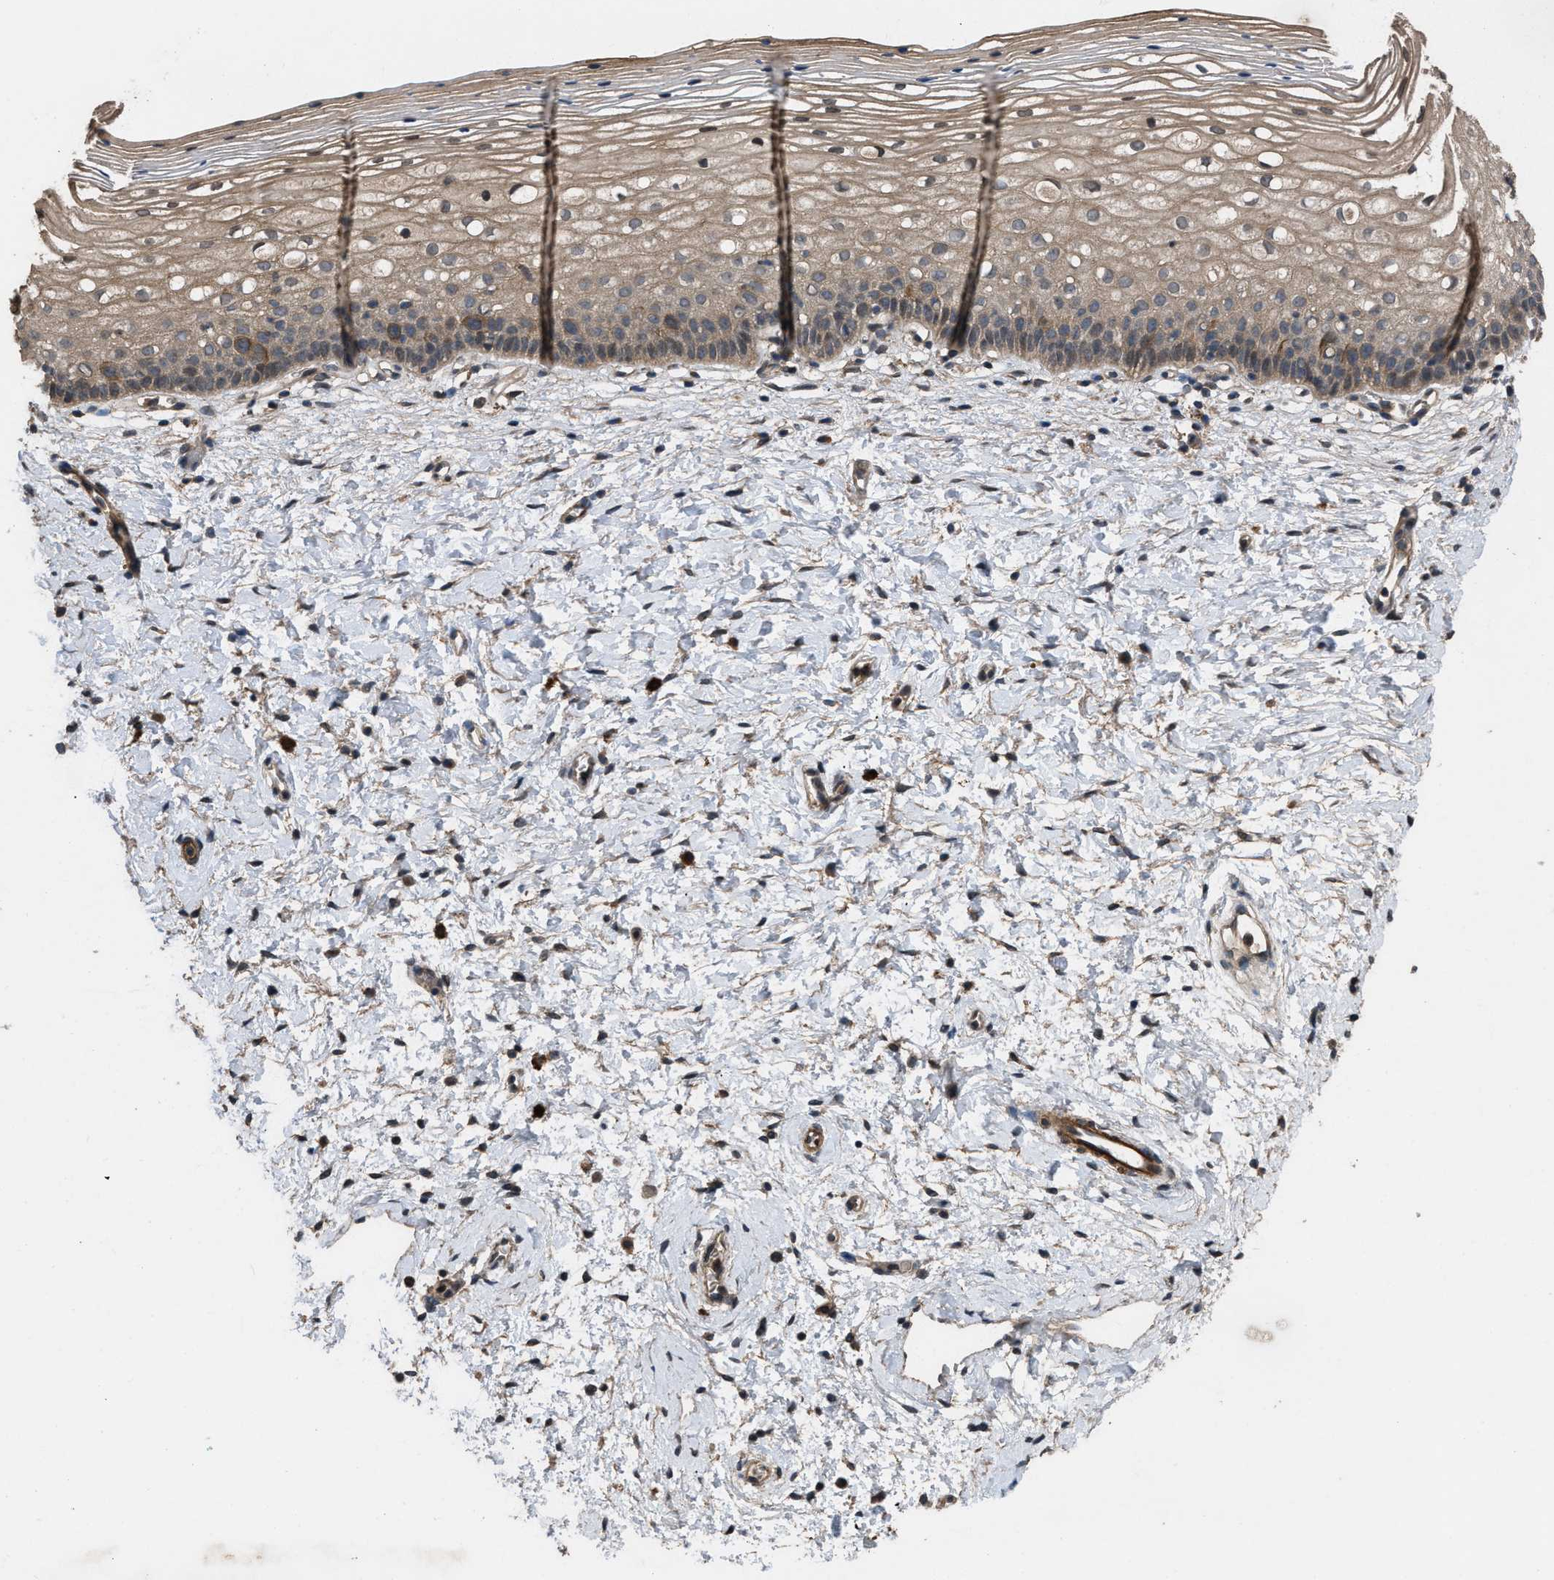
{"staining": {"intensity": "moderate", "quantity": ">75%", "location": "cytoplasmic/membranous"}, "tissue": "cervix", "cell_type": "Squamous epithelial cells", "image_type": "normal", "snomed": [{"axis": "morphology", "description": "Normal tissue, NOS"}, {"axis": "topography", "description": "Cervix"}], "caption": "Brown immunohistochemical staining in benign cervix exhibits moderate cytoplasmic/membranous expression in approximately >75% of squamous epithelial cells.", "gene": "UTRN", "patient": {"sex": "female", "age": 72}}